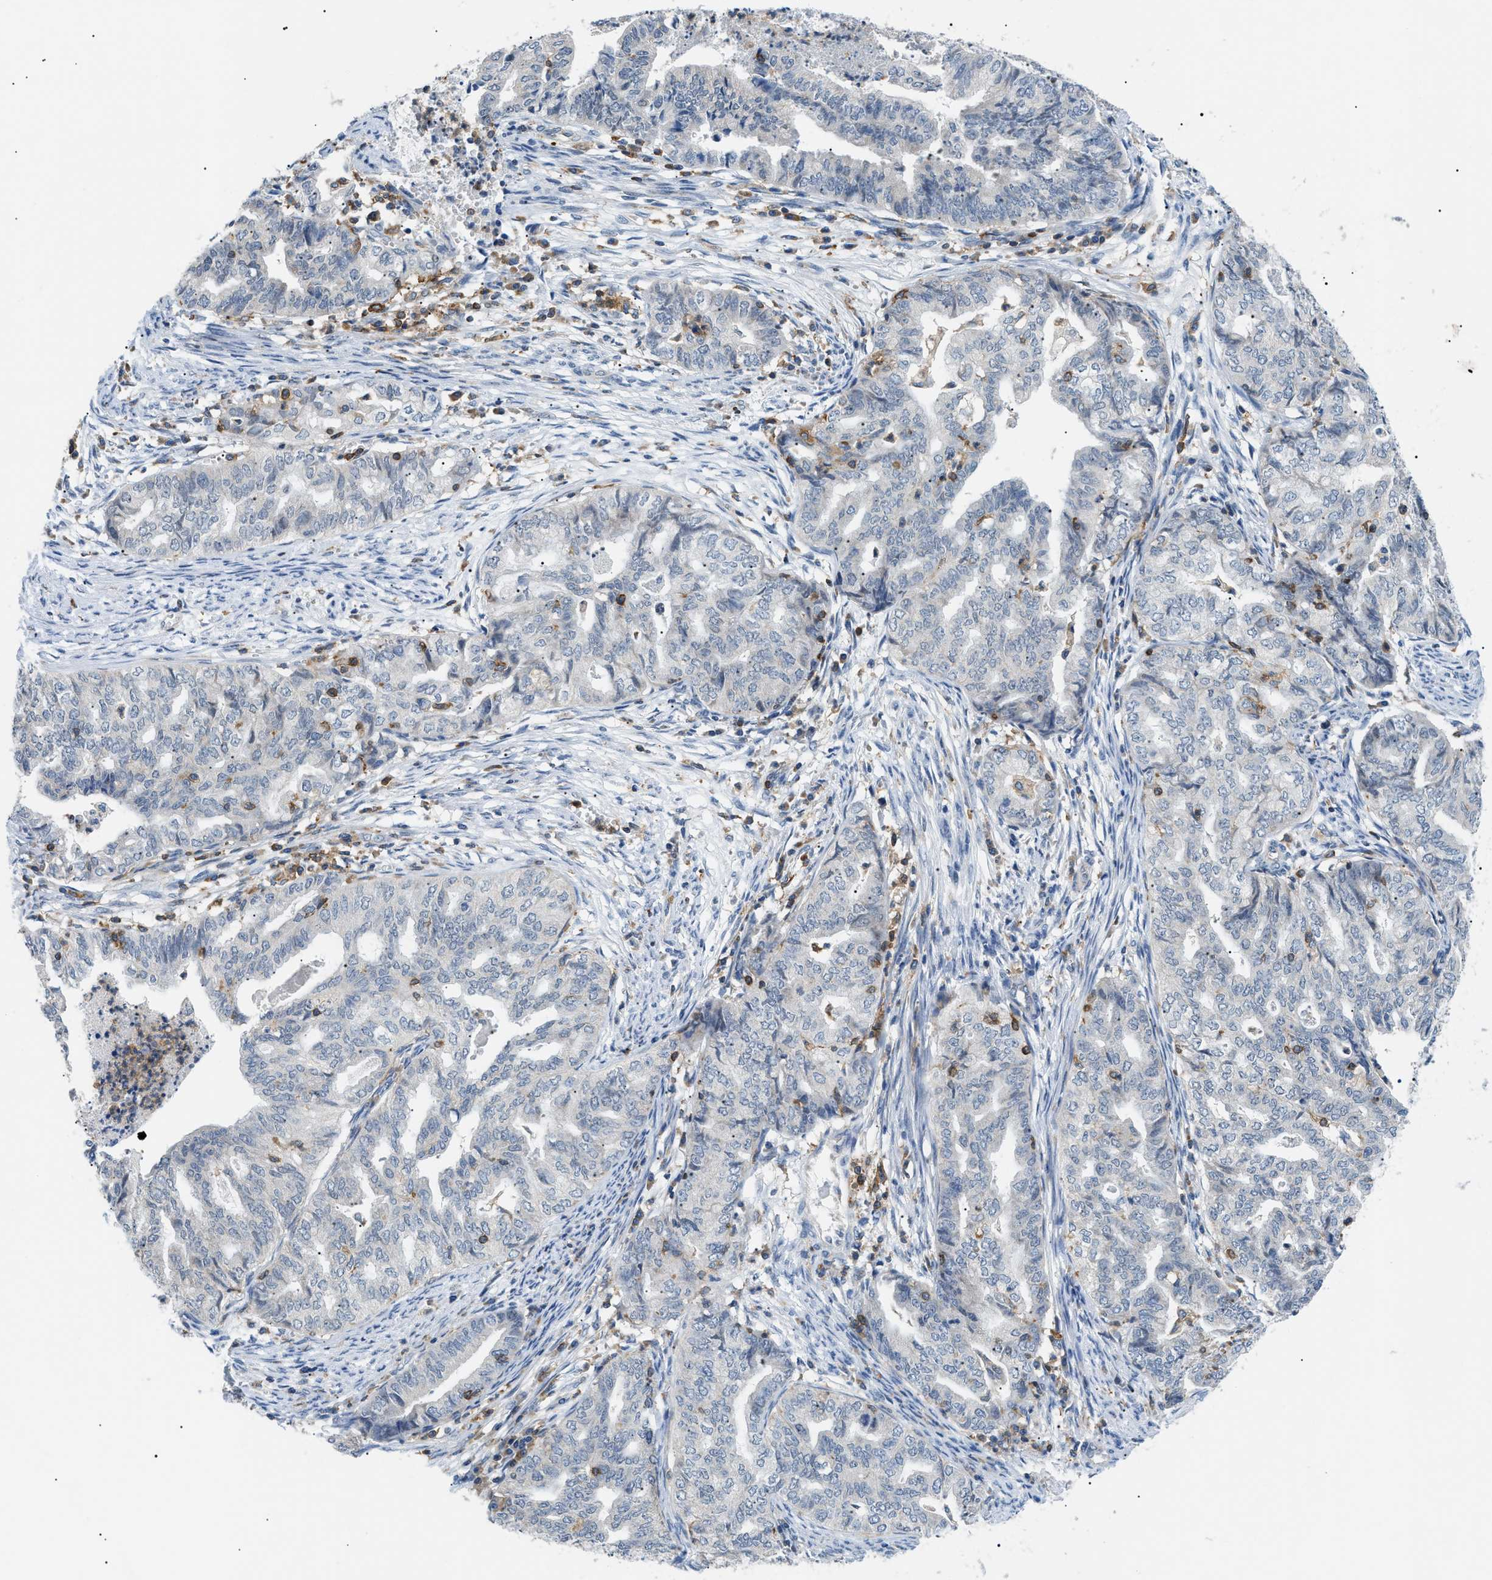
{"staining": {"intensity": "negative", "quantity": "none", "location": "none"}, "tissue": "endometrial cancer", "cell_type": "Tumor cells", "image_type": "cancer", "snomed": [{"axis": "morphology", "description": "Adenocarcinoma, NOS"}, {"axis": "topography", "description": "Endometrium"}], "caption": "DAB (3,3'-diaminobenzidine) immunohistochemical staining of human endometrial cancer (adenocarcinoma) reveals no significant staining in tumor cells.", "gene": "INPP5D", "patient": {"sex": "female", "age": 79}}